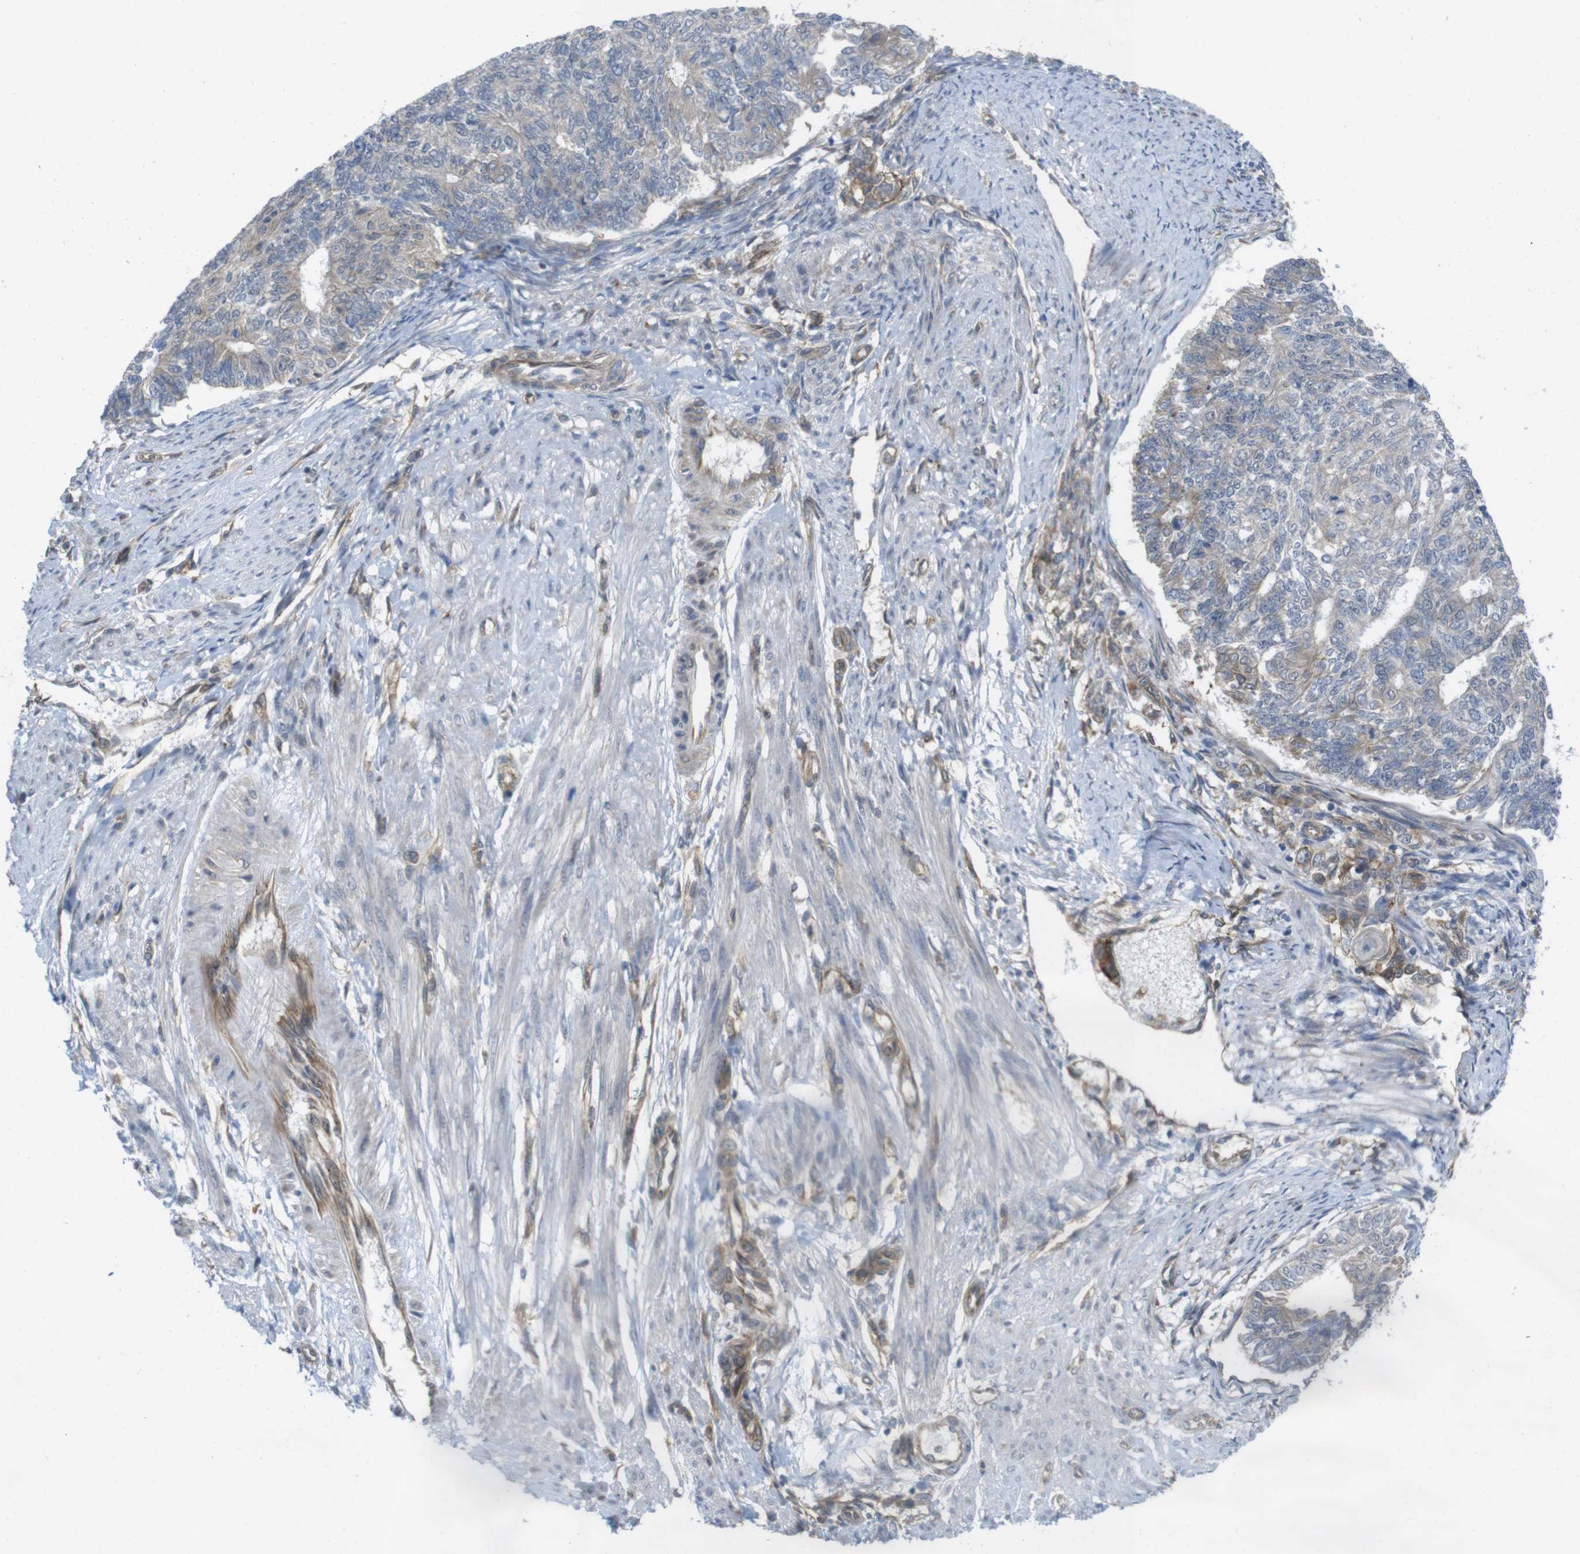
{"staining": {"intensity": "weak", "quantity": "25%-75%", "location": "cytoplasmic/membranous"}, "tissue": "endometrial cancer", "cell_type": "Tumor cells", "image_type": "cancer", "snomed": [{"axis": "morphology", "description": "Adenocarcinoma, NOS"}, {"axis": "topography", "description": "Endometrium"}], "caption": "Immunohistochemistry (IHC) (DAB (3,3'-diaminobenzidine)) staining of human adenocarcinoma (endometrial) exhibits weak cytoplasmic/membranous protein expression in about 25%-75% of tumor cells. The protein of interest is stained brown, and the nuclei are stained in blue (DAB IHC with brightfield microscopy, high magnification).", "gene": "ZDHHC5", "patient": {"sex": "female", "age": 32}}